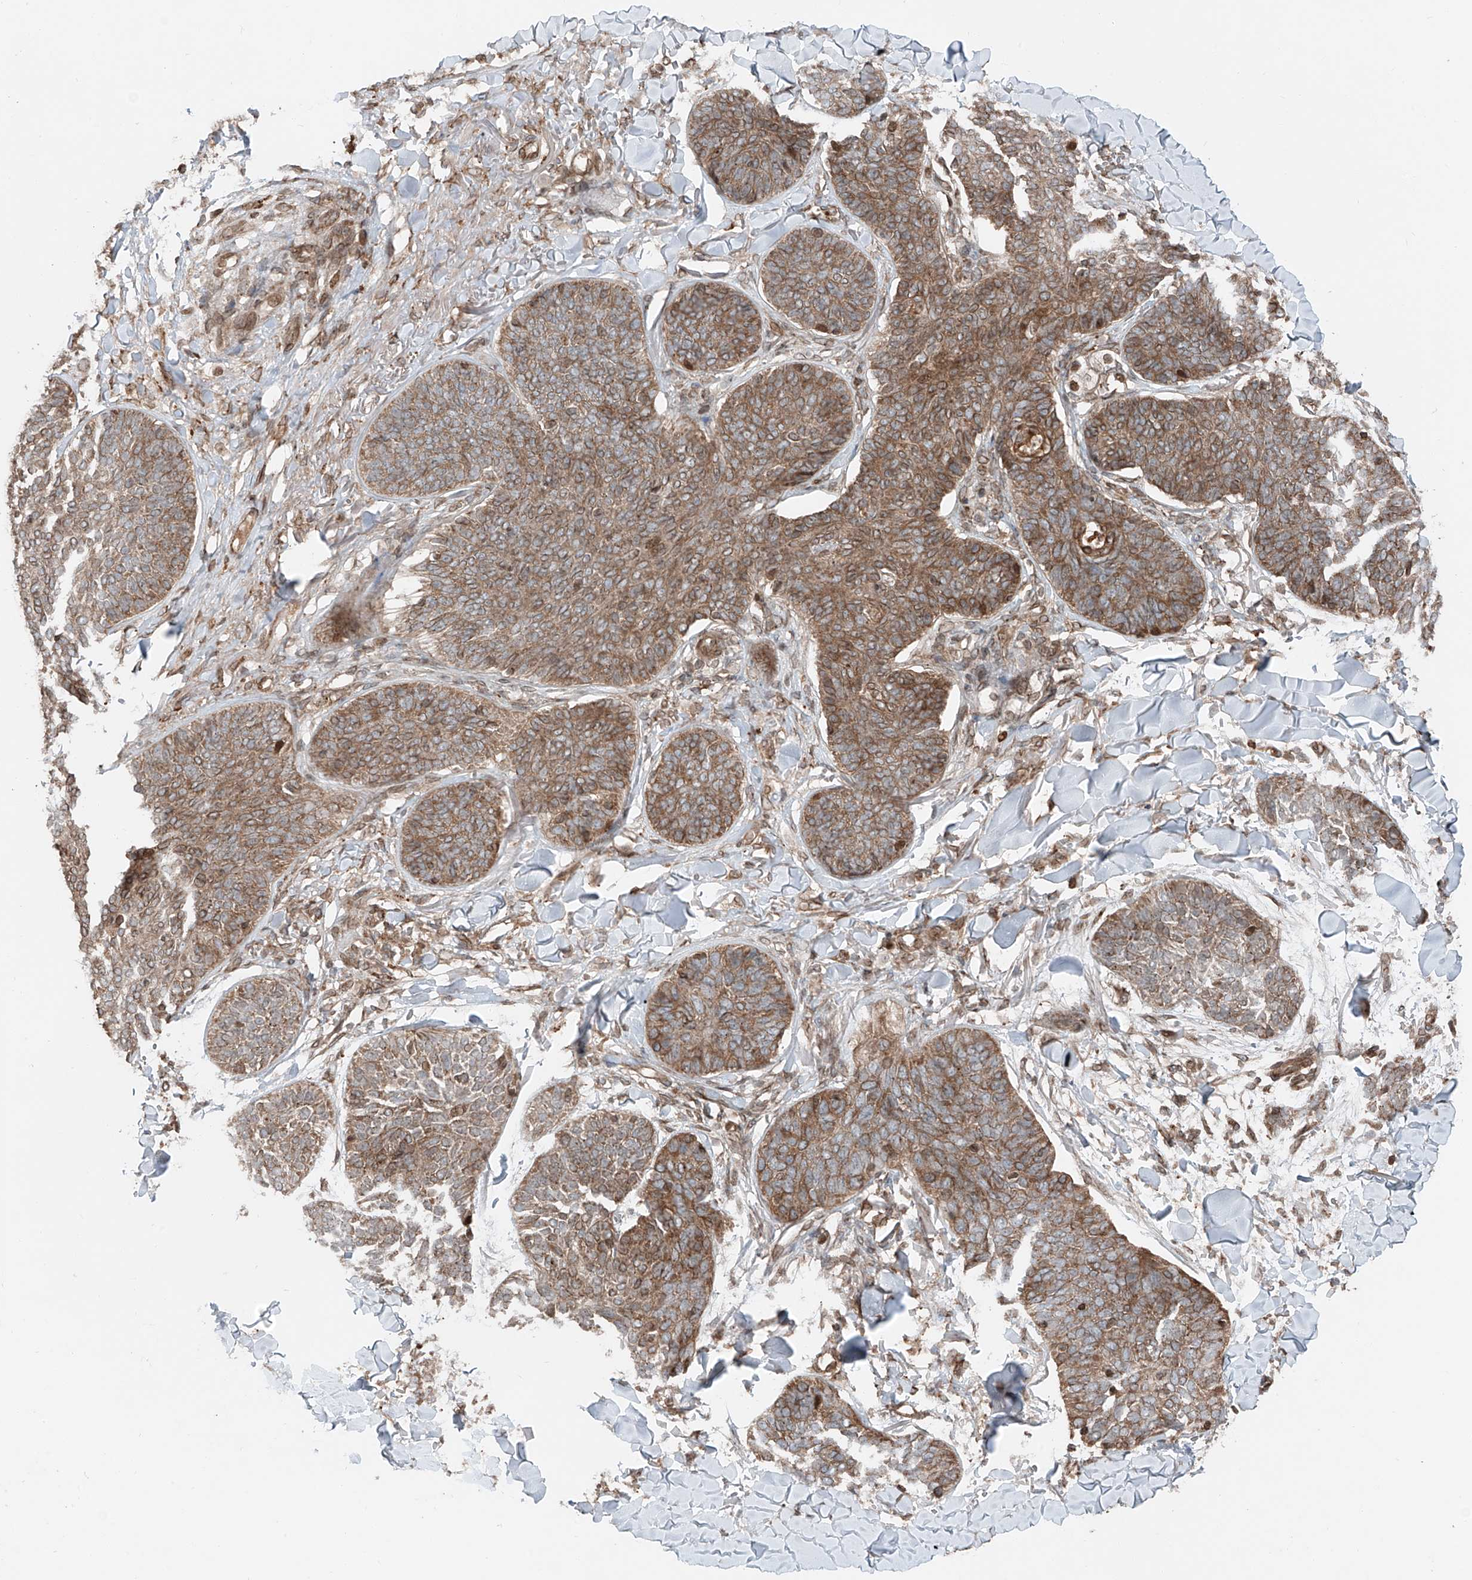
{"staining": {"intensity": "moderate", "quantity": ">75%", "location": "cytoplasmic/membranous"}, "tissue": "skin cancer", "cell_type": "Tumor cells", "image_type": "cancer", "snomed": [{"axis": "morphology", "description": "Basal cell carcinoma"}, {"axis": "topography", "description": "Skin"}], "caption": "An image of skin cancer (basal cell carcinoma) stained for a protein exhibits moderate cytoplasmic/membranous brown staining in tumor cells. The staining was performed using DAB, with brown indicating positive protein expression. Nuclei are stained blue with hematoxylin.", "gene": "CEP162", "patient": {"sex": "male", "age": 85}}